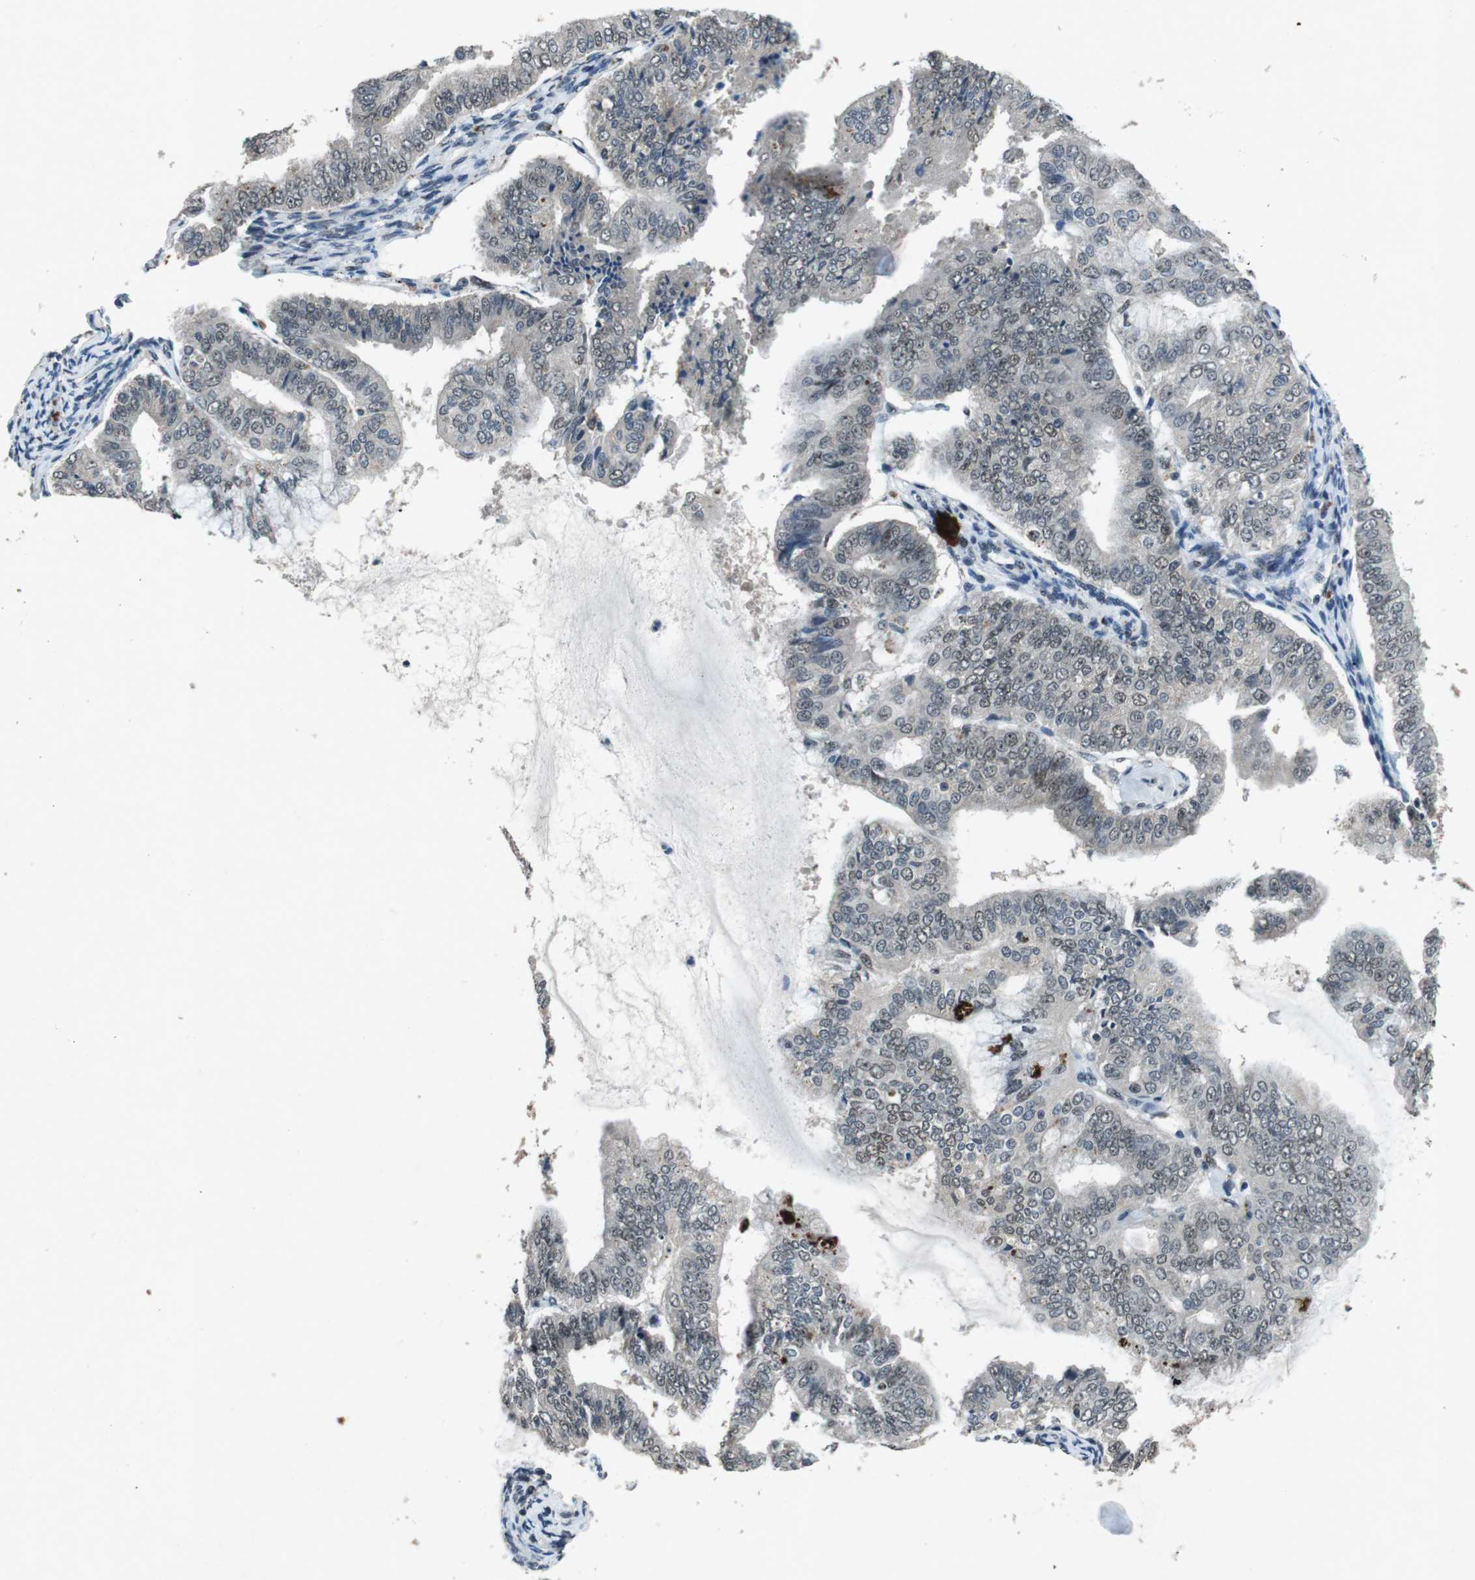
{"staining": {"intensity": "weak", "quantity": "<25%", "location": "nuclear"}, "tissue": "endometrial cancer", "cell_type": "Tumor cells", "image_type": "cancer", "snomed": [{"axis": "morphology", "description": "Adenocarcinoma, NOS"}, {"axis": "topography", "description": "Endometrium"}], "caption": "A photomicrograph of endometrial cancer stained for a protein shows no brown staining in tumor cells.", "gene": "USP7", "patient": {"sex": "female", "age": 63}}